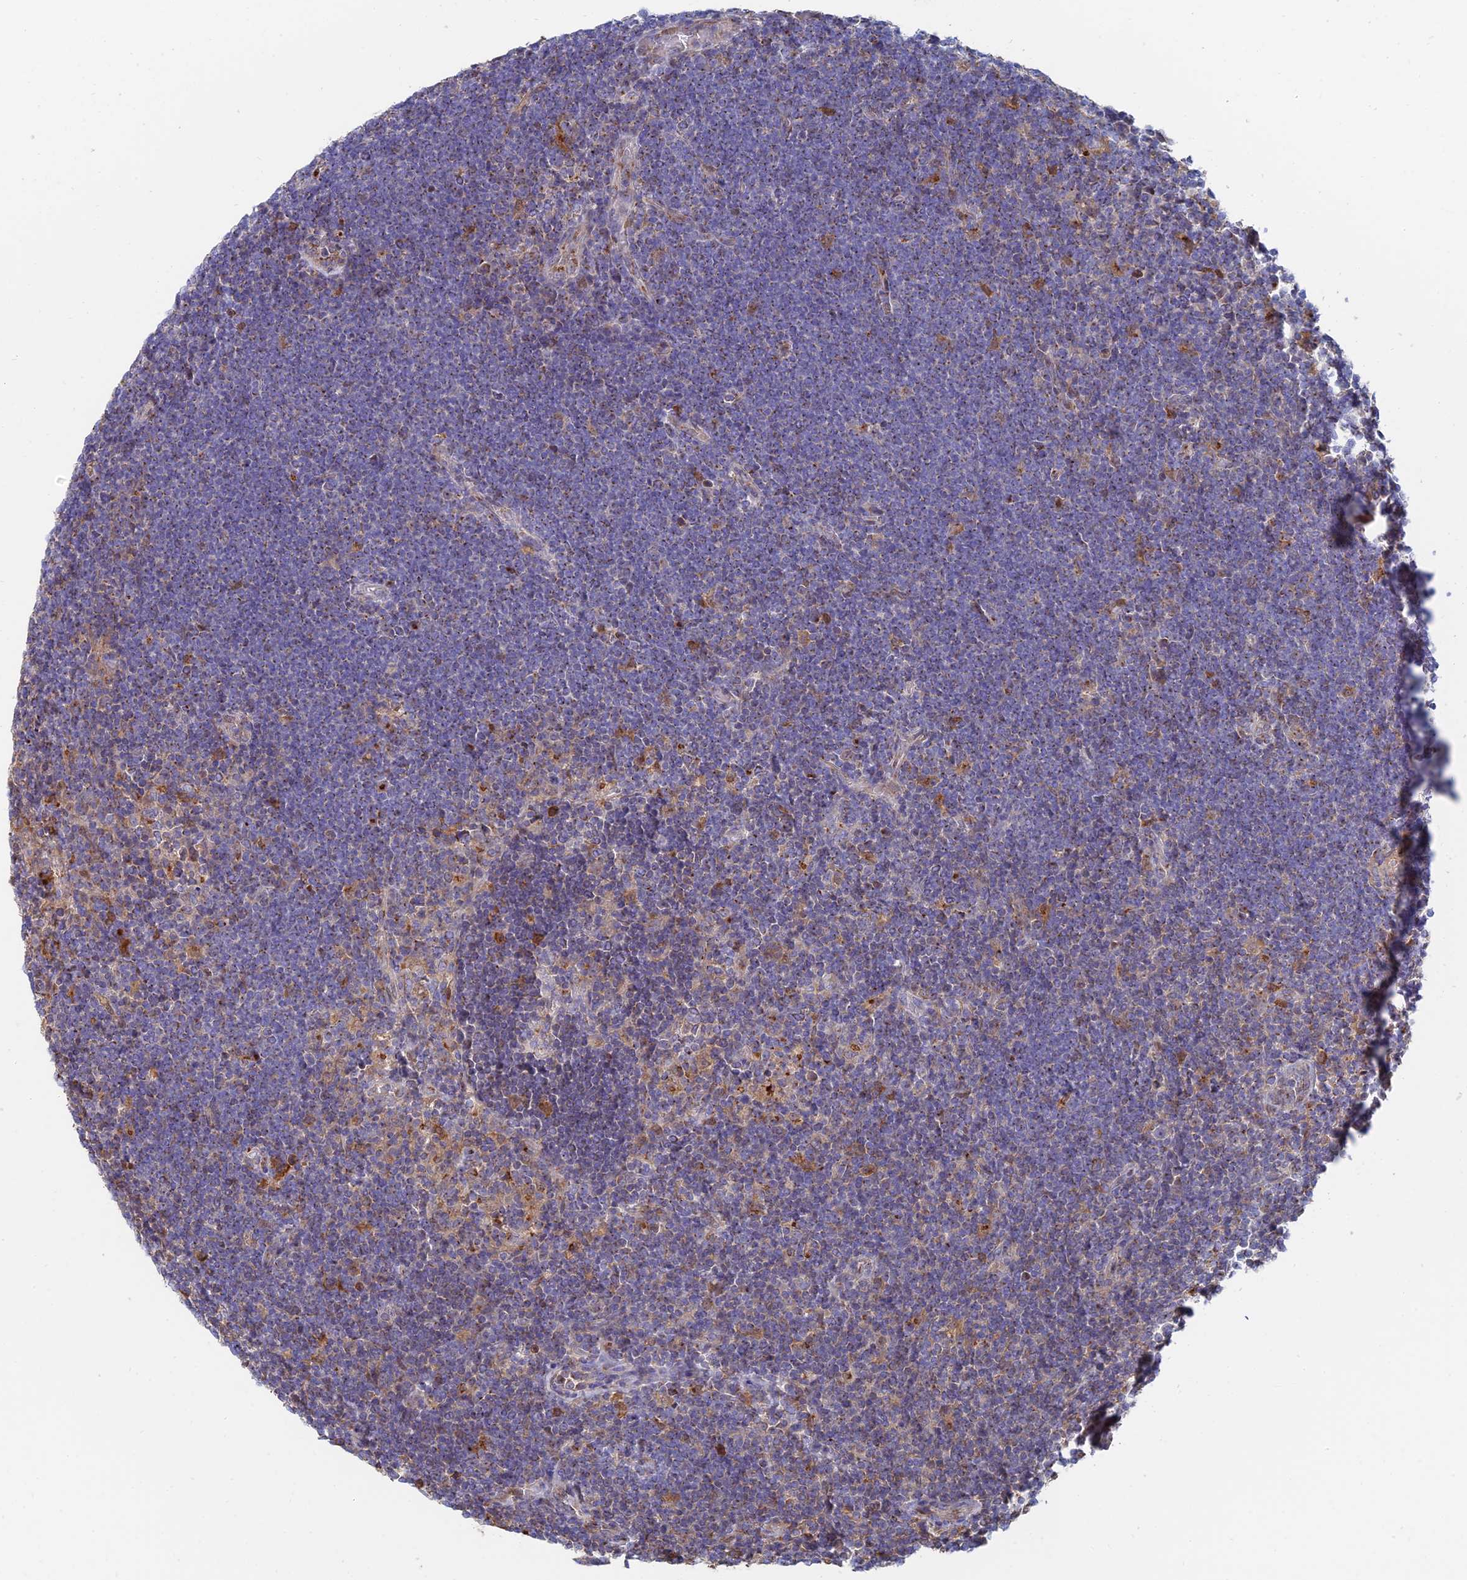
{"staining": {"intensity": "negative", "quantity": "none", "location": "none"}, "tissue": "lymphoma", "cell_type": "Tumor cells", "image_type": "cancer", "snomed": [{"axis": "morphology", "description": "Hodgkin's disease, NOS"}, {"axis": "topography", "description": "Lymph node"}], "caption": "There is no significant expression in tumor cells of lymphoma. (DAB IHC, high magnification).", "gene": "HS2ST1", "patient": {"sex": "female", "age": 57}}